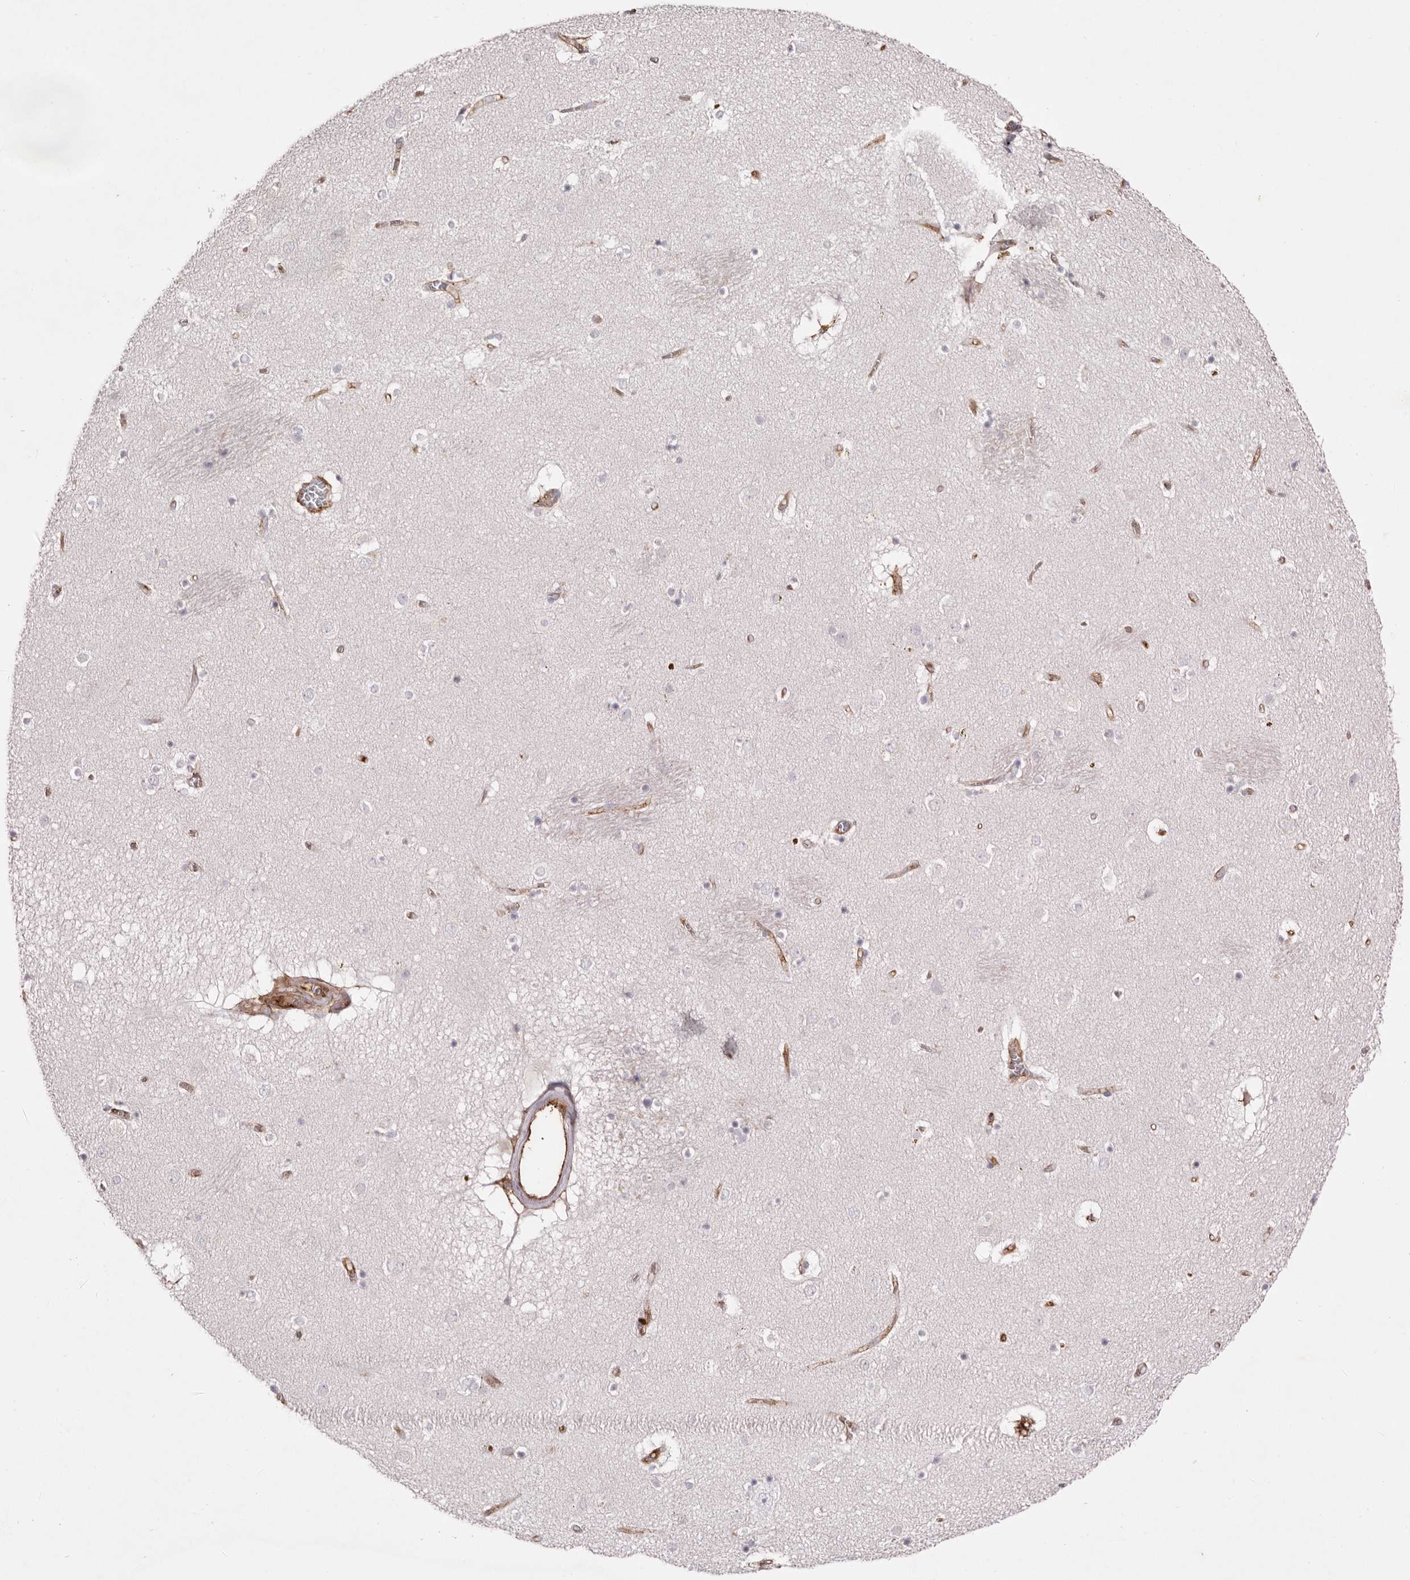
{"staining": {"intensity": "negative", "quantity": "none", "location": "none"}, "tissue": "caudate", "cell_type": "Glial cells", "image_type": "normal", "snomed": [{"axis": "morphology", "description": "Normal tissue, NOS"}, {"axis": "topography", "description": "Lateral ventricle wall"}], "caption": "There is no significant expression in glial cells of caudate. The staining is performed using DAB brown chromogen with nuclei counter-stained in using hematoxylin.", "gene": "LRRC66", "patient": {"sex": "male", "age": 70}}